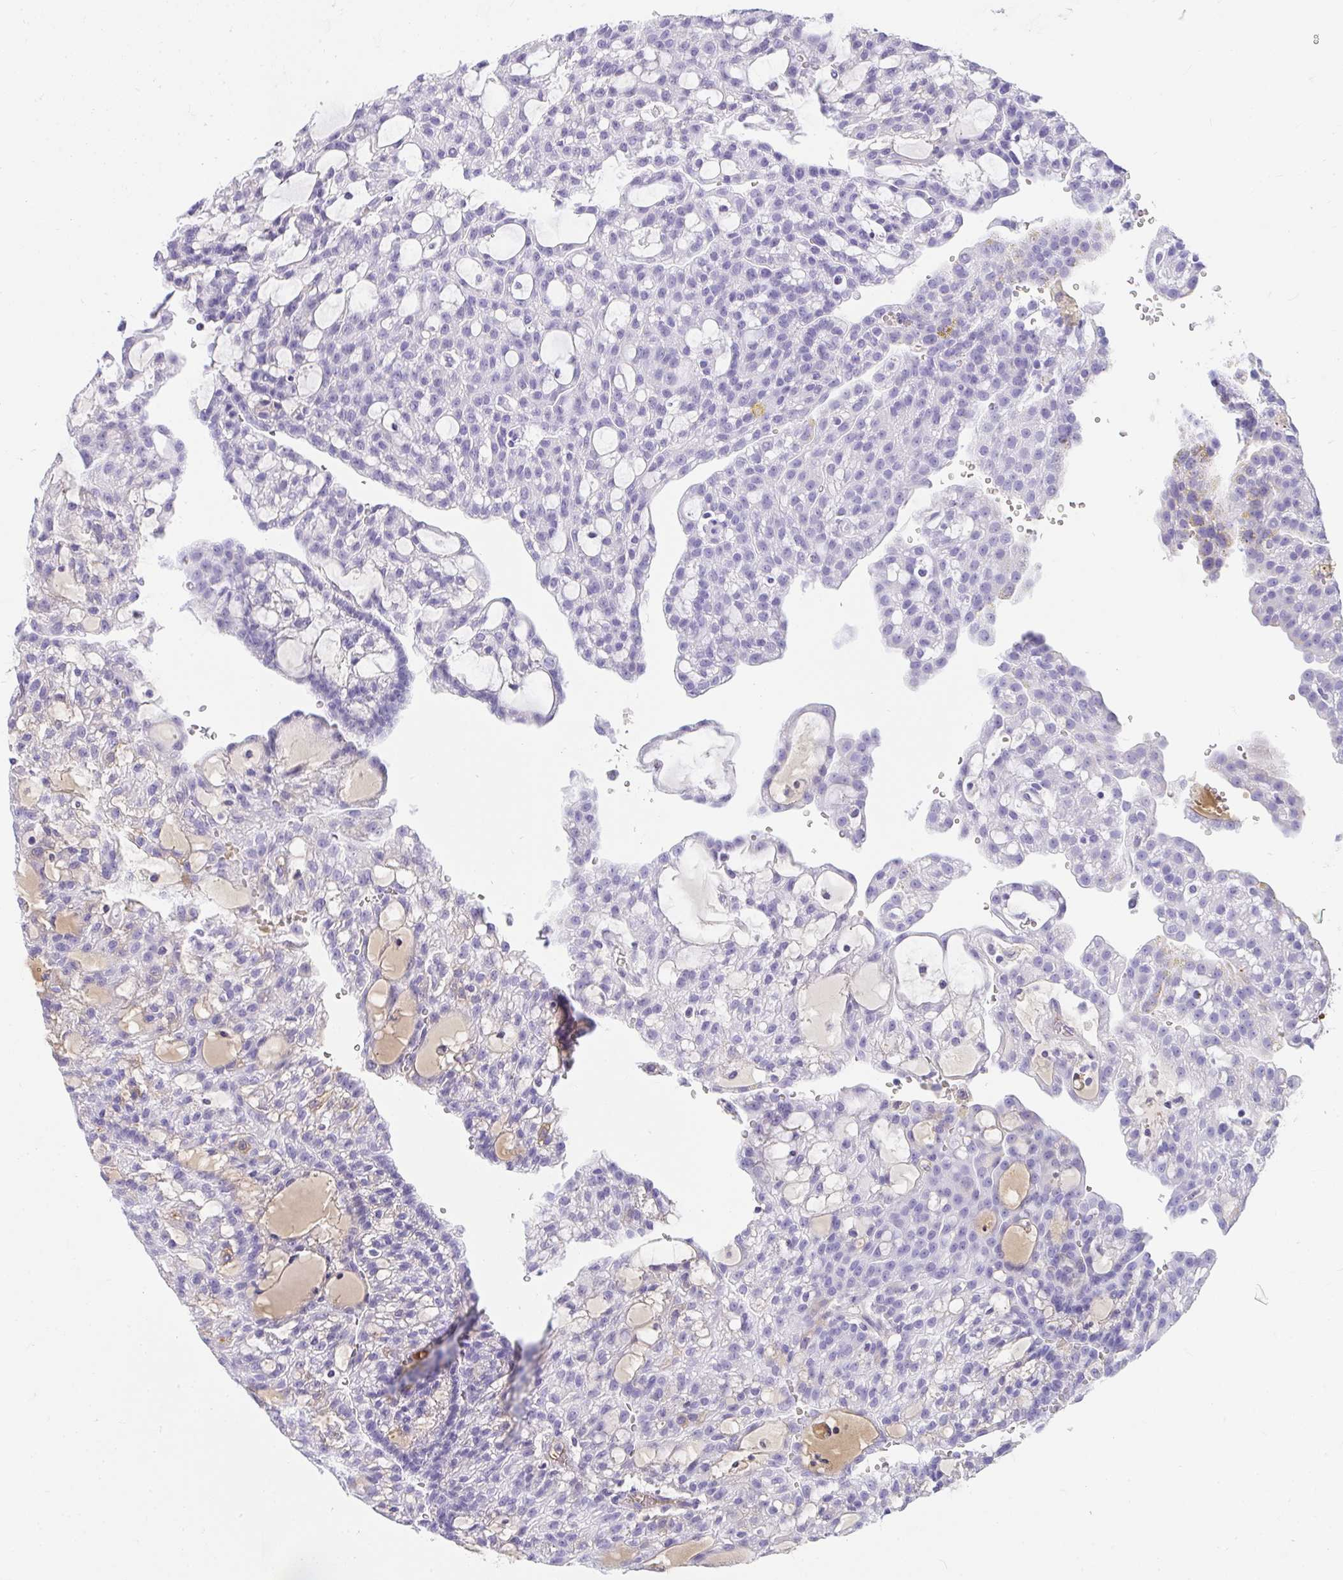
{"staining": {"intensity": "negative", "quantity": "none", "location": "none"}, "tissue": "renal cancer", "cell_type": "Tumor cells", "image_type": "cancer", "snomed": [{"axis": "morphology", "description": "Adenocarcinoma, NOS"}, {"axis": "topography", "description": "Kidney"}], "caption": "An immunohistochemistry image of adenocarcinoma (renal) is shown. There is no staining in tumor cells of adenocarcinoma (renal).", "gene": "ZSWIM3", "patient": {"sex": "male", "age": 63}}